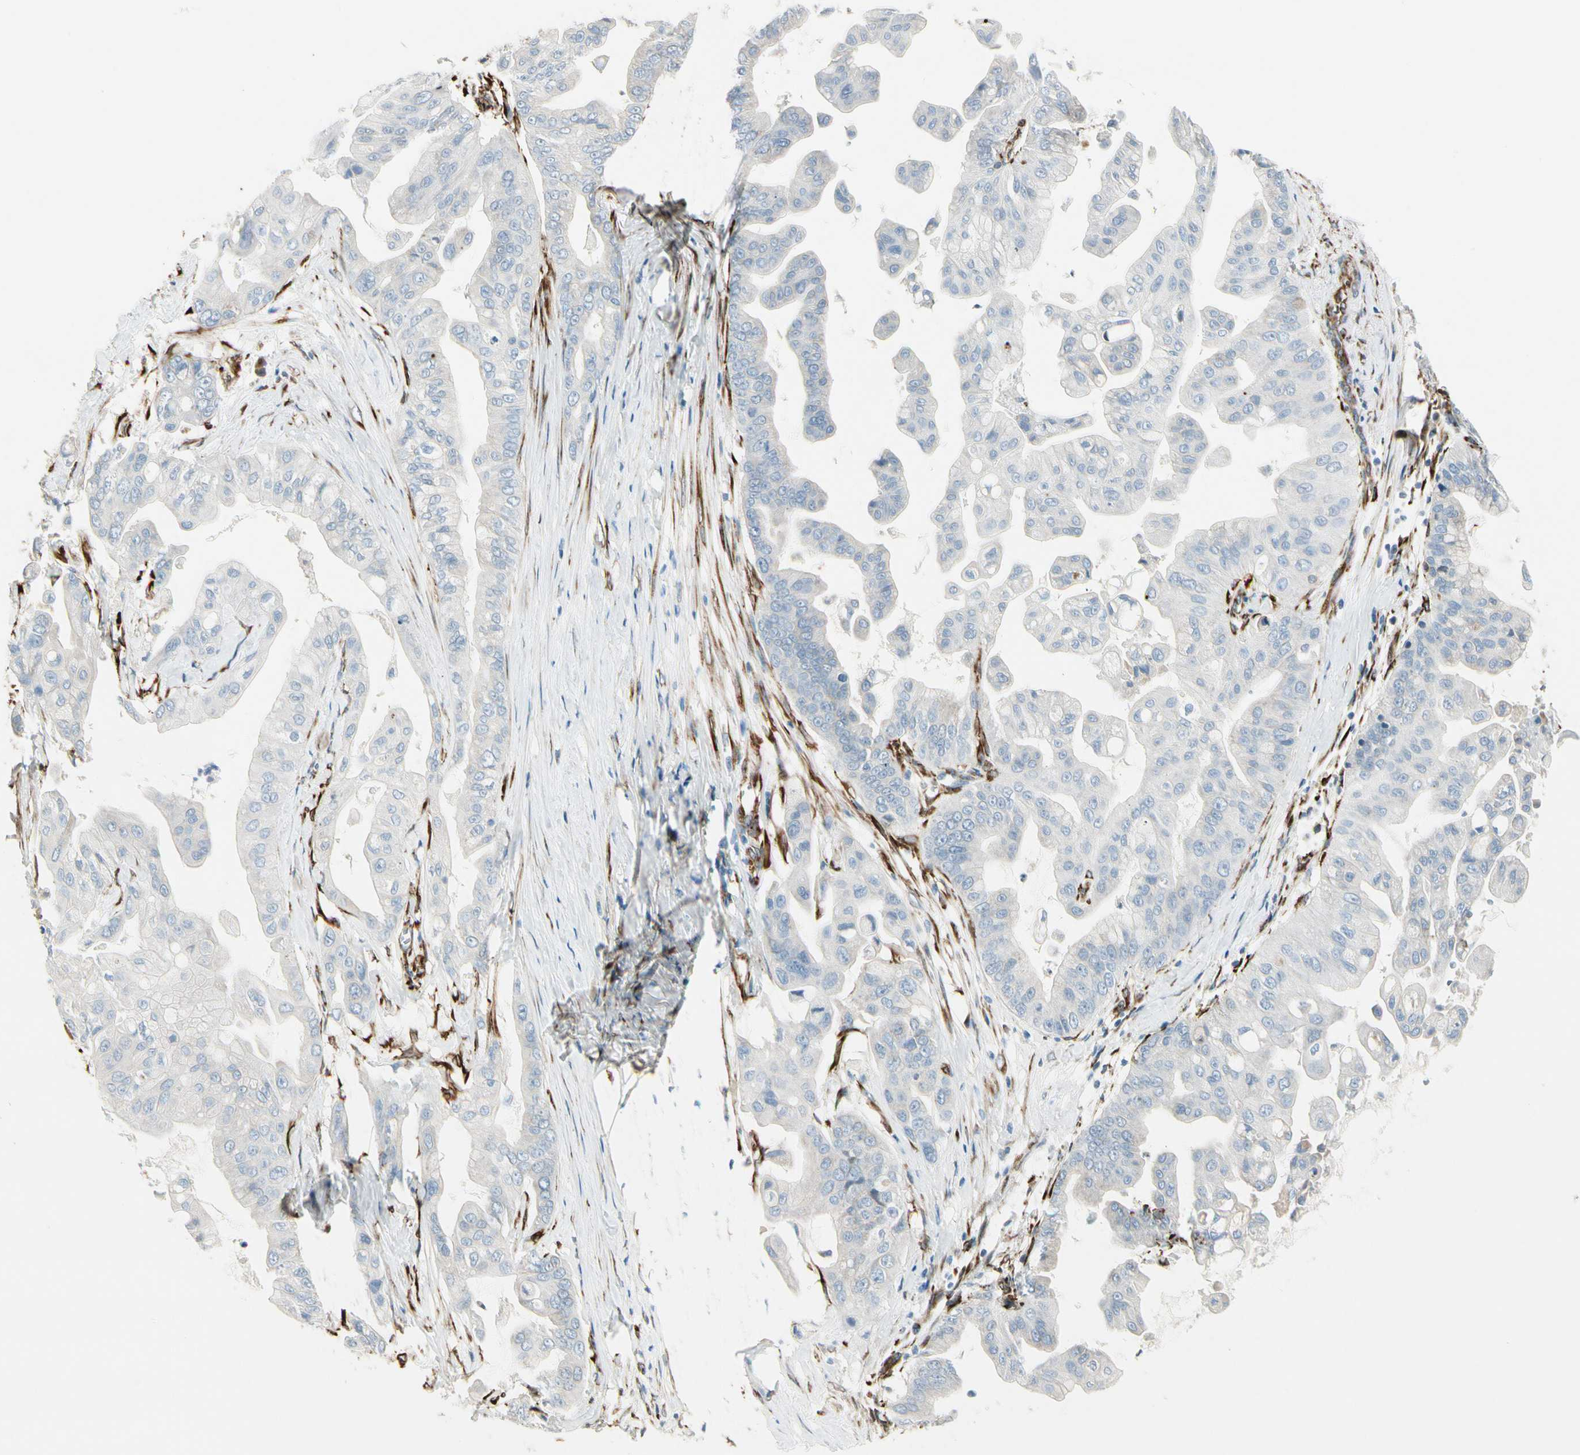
{"staining": {"intensity": "negative", "quantity": "none", "location": "none"}, "tissue": "pancreatic cancer", "cell_type": "Tumor cells", "image_type": "cancer", "snomed": [{"axis": "morphology", "description": "Adenocarcinoma, NOS"}, {"axis": "topography", "description": "Pancreas"}], "caption": "Immunohistochemical staining of pancreatic cancer (adenocarcinoma) displays no significant expression in tumor cells.", "gene": "FKBP7", "patient": {"sex": "female", "age": 75}}